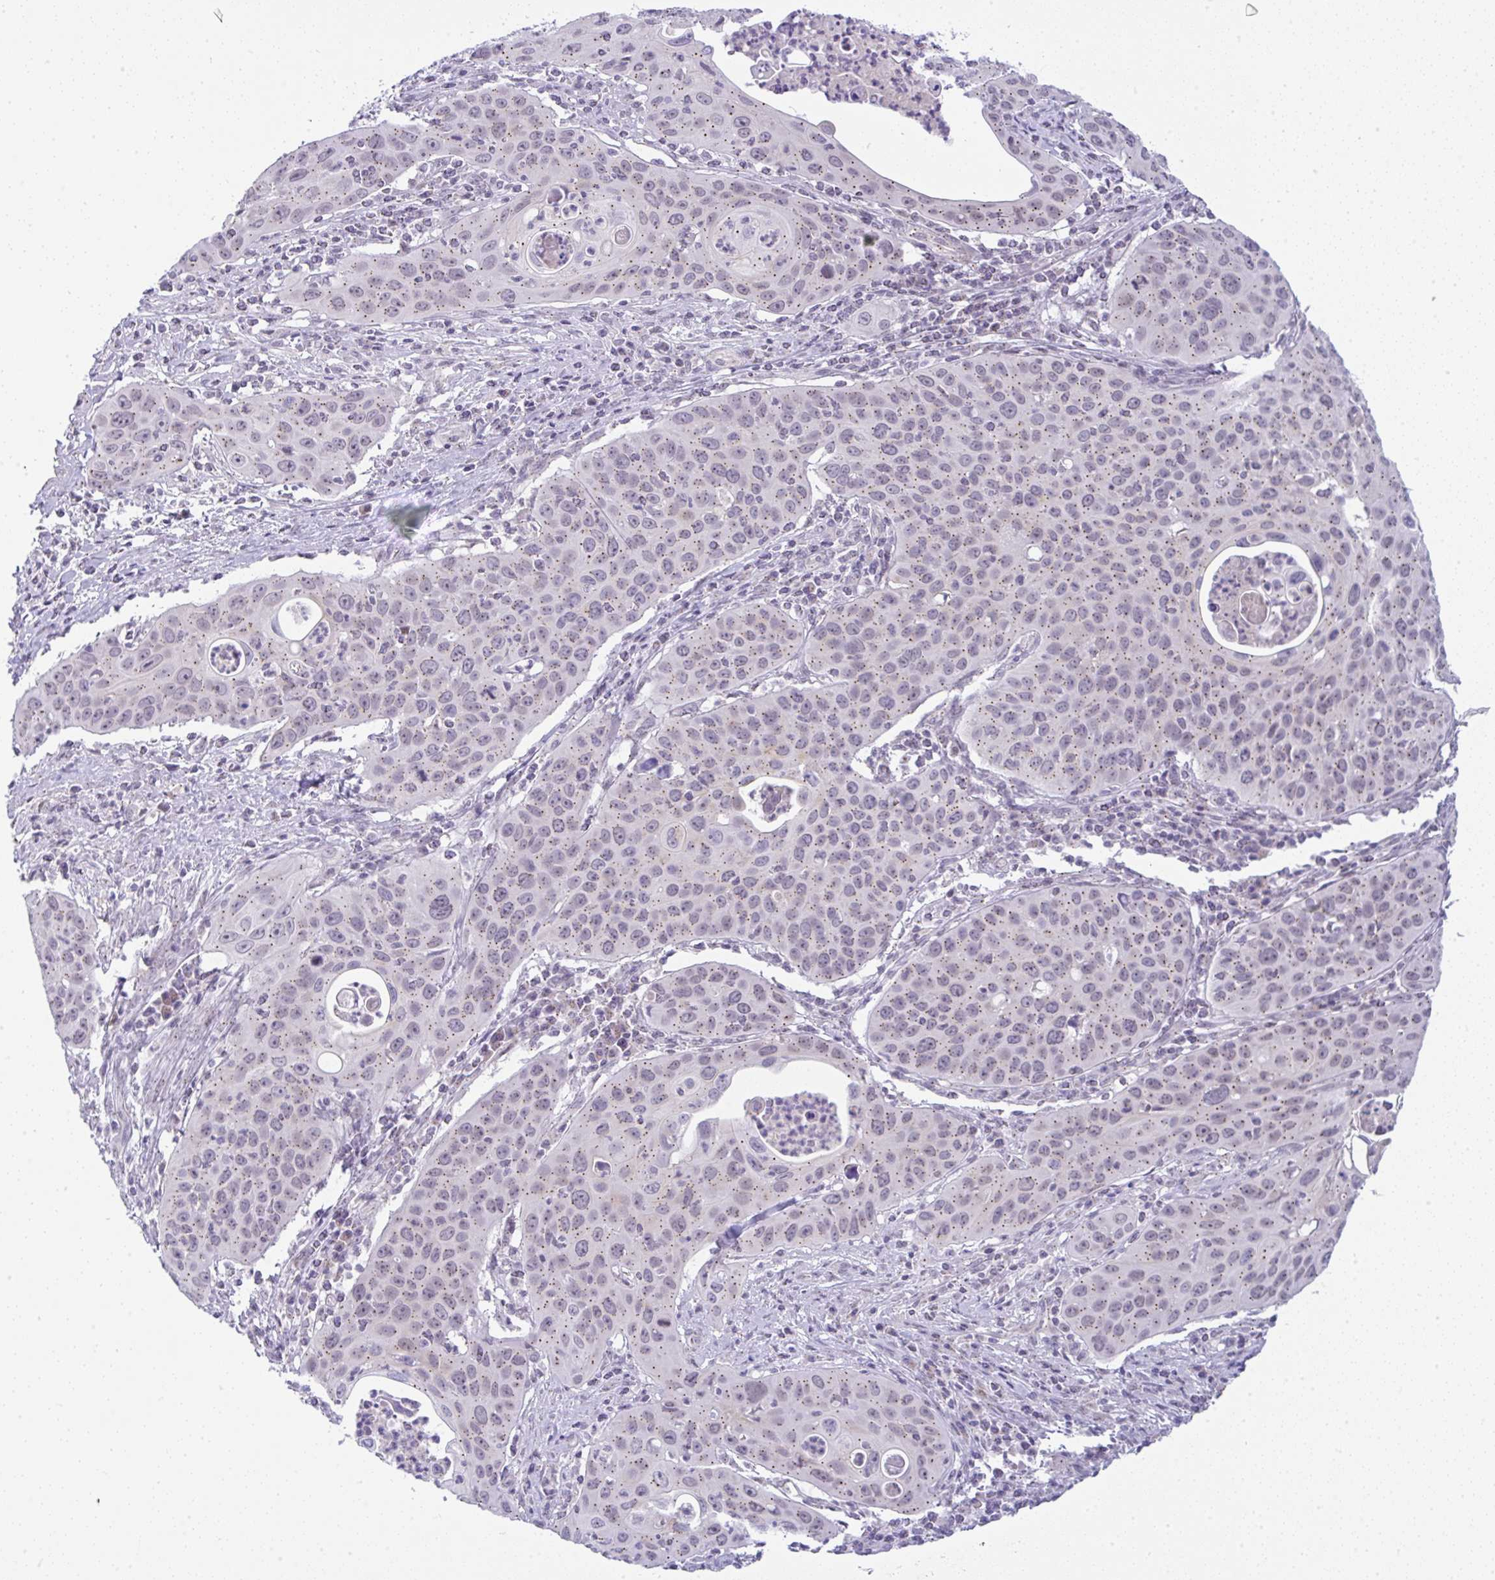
{"staining": {"intensity": "weak", "quantity": ">75%", "location": "cytoplasmic/membranous"}, "tissue": "cervical cancer", "cell_type": "Tumor cells", "image_type": "cancer", "snomed": [{"axis": "morphology", "description": "Squamous cell carcinoma, NOS"}, {"axis": "topography", "description": "Cervix"}], "caption": "Protein staining of squamous cell carcinoma (cervical) tissue reveals weak cytoplasmic/membranous positivity in approximately >75% of tumor cells.", "gene": "FAM177A1", "patient": {"sex": "female", "age": 36}}